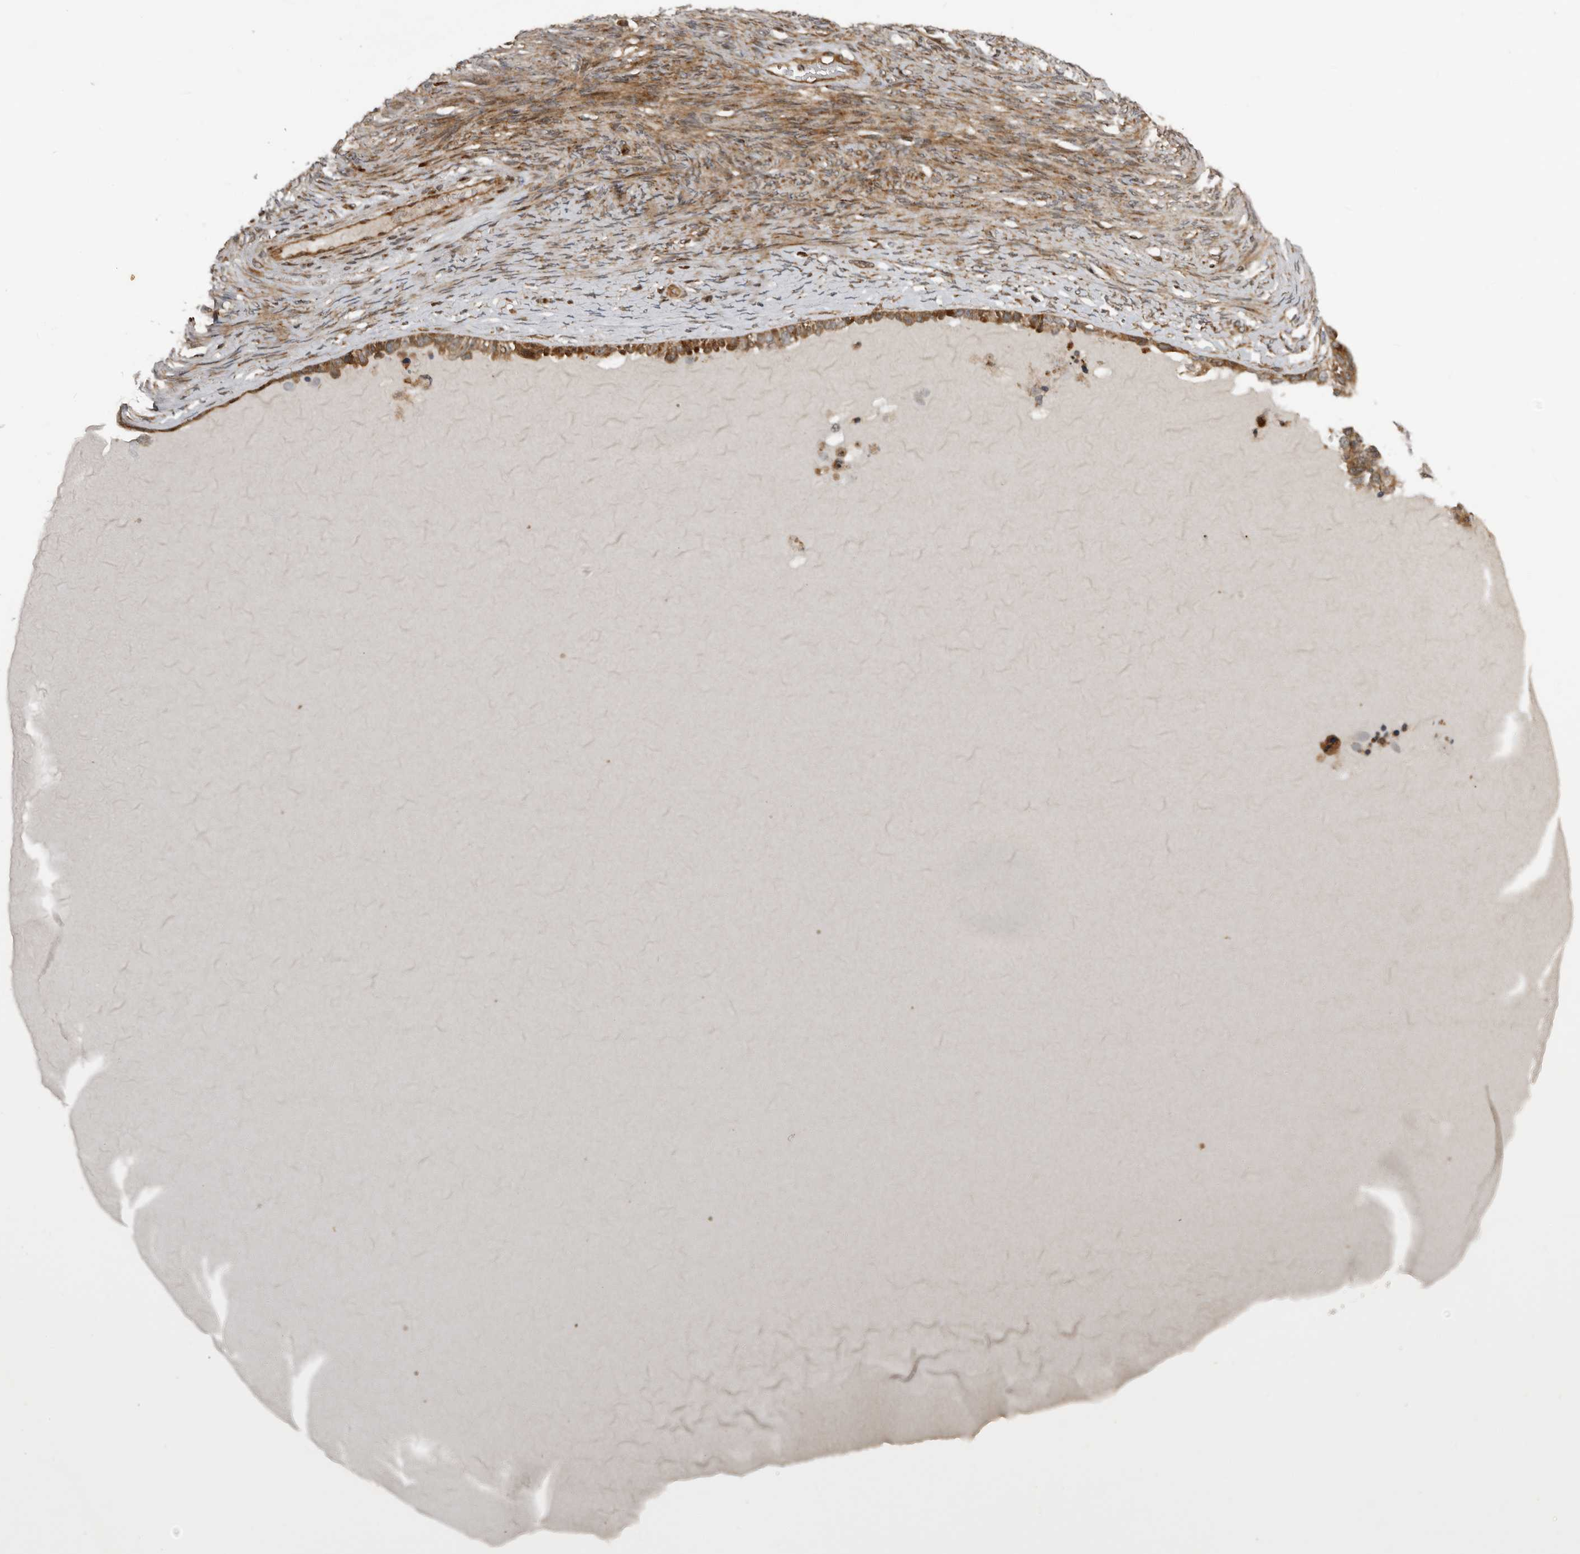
{"staining": {"intensity": "moderate", "quantity": ">75%", "location": "cytoplasmic/membranous"}, "tissue": "ovarian cancer", "cell_type": "Tumor cells", "image_type": "cancer", "snomed": [{"axis": "morphology", "description": "Cystadenocarcinoma, serous, NOS"}, {"axis": "topography", "description": "Ovary"}], "caption": "Immunohistochemistry (DAB) staining of human ovarian cancer (serous cystadenocarcinoma) displays moderate cytoplasmic/membranous protein staining in approximately >75% of tumor cells. The staining was performed using DAB (3,3'-diaminobenzidine), with brown indicating positive protein expression. Nuclei are stained blue with hematoxylin.", "gene": "CCDC190", "patient": {"sex": "female", "age": 44}}